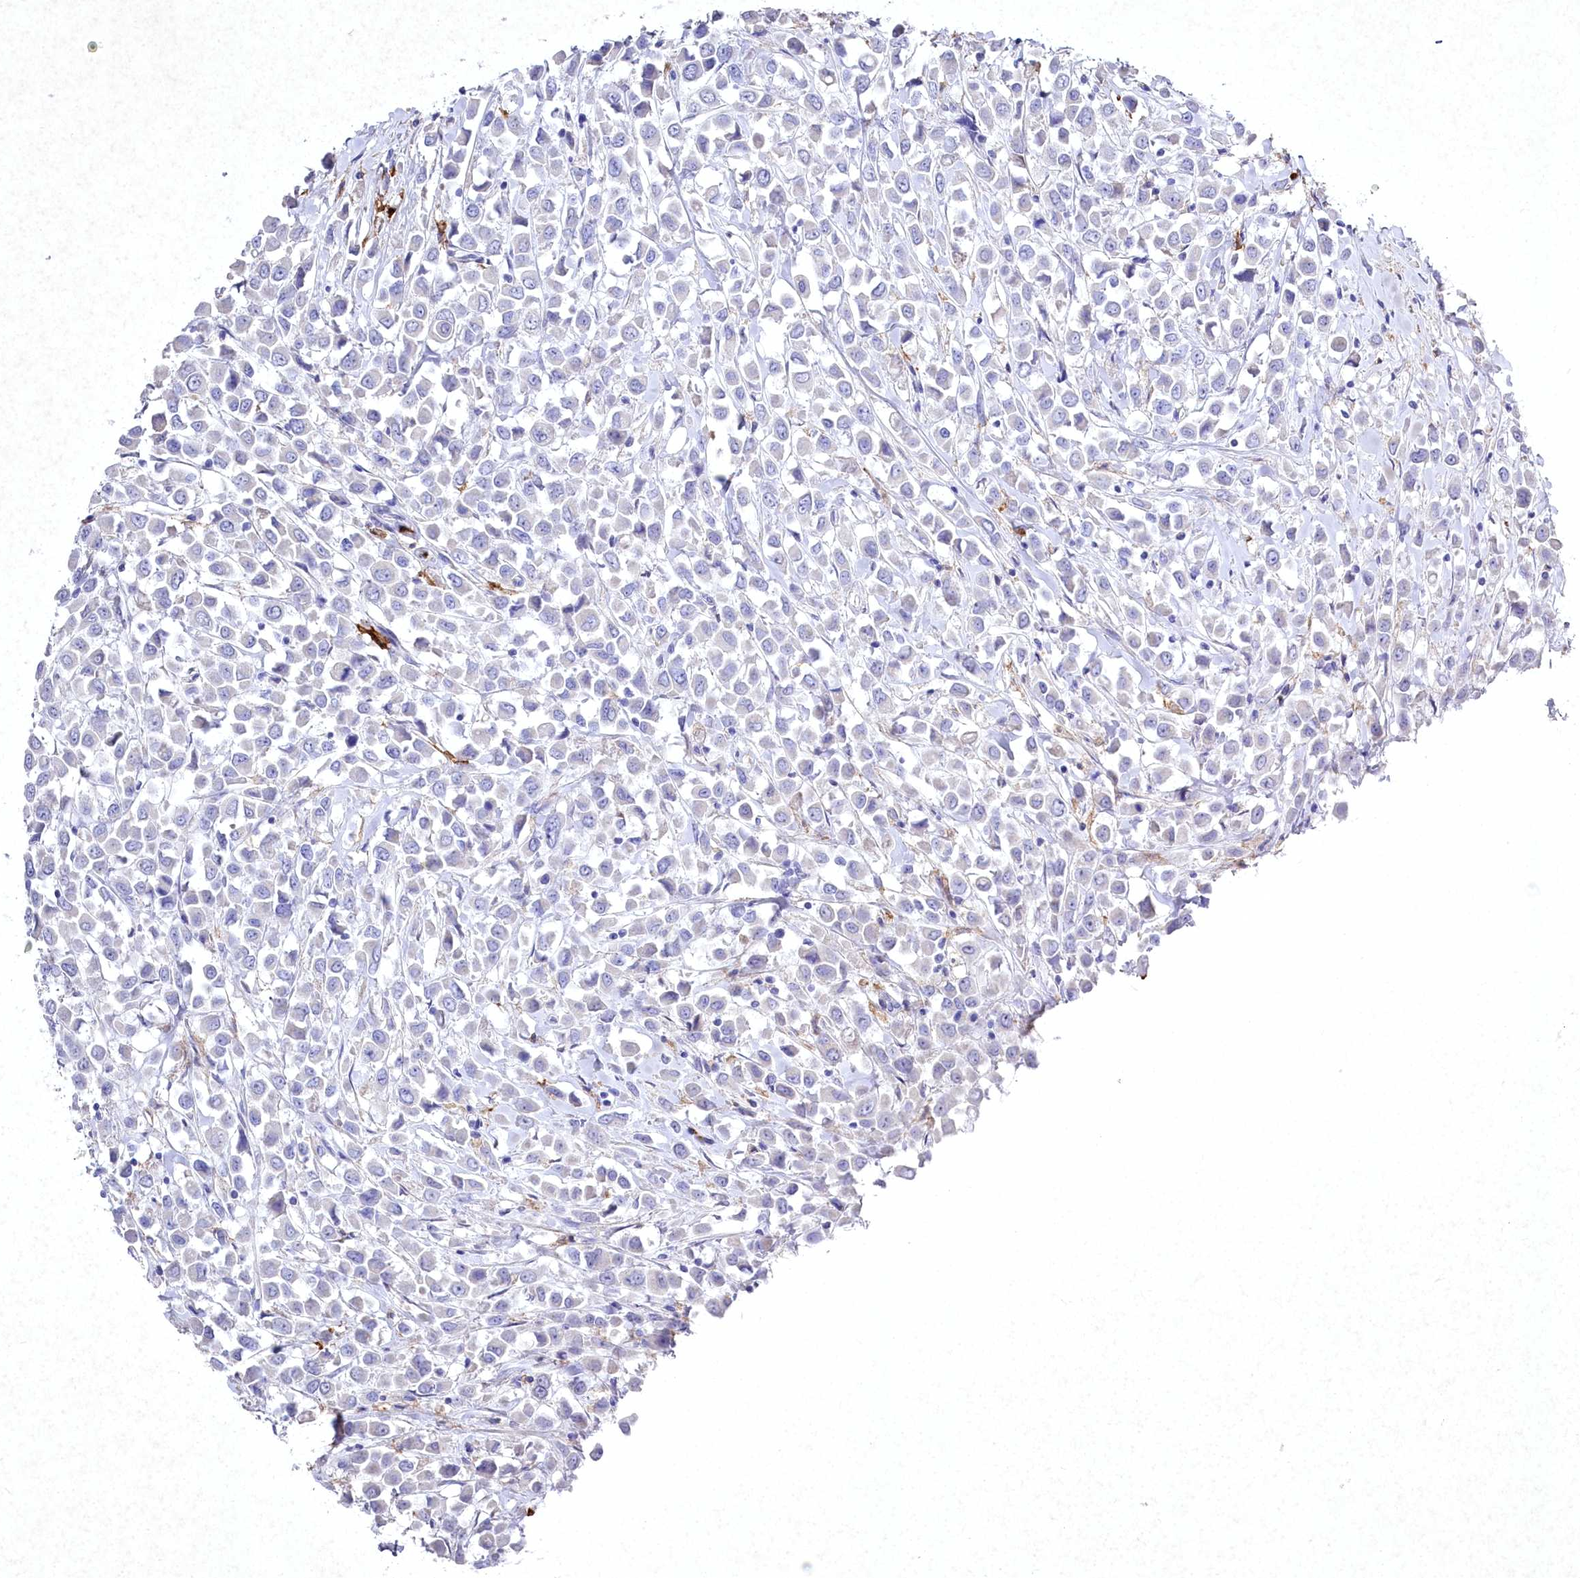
{"staining": {"intensity": "negative", "quantity": "none", "location": "none"}, "tissue": "breast cancer", "cell_type": "Tumor cells", "image_type": "cancer", "snomed": [{"axis": "morphology", "description": "Duct carcinoma"}, {"axis": "topography", "description": "Breast"}], "caption": "An immunohistochemistry photomicrograph of invasive ductal carcinoma (breast) is shown. There is no staining in tumor cells of invasive ductal carcinoma (breast).", "gene": "CLEC4M", "patient": {"sex": "female", "age": 61}}